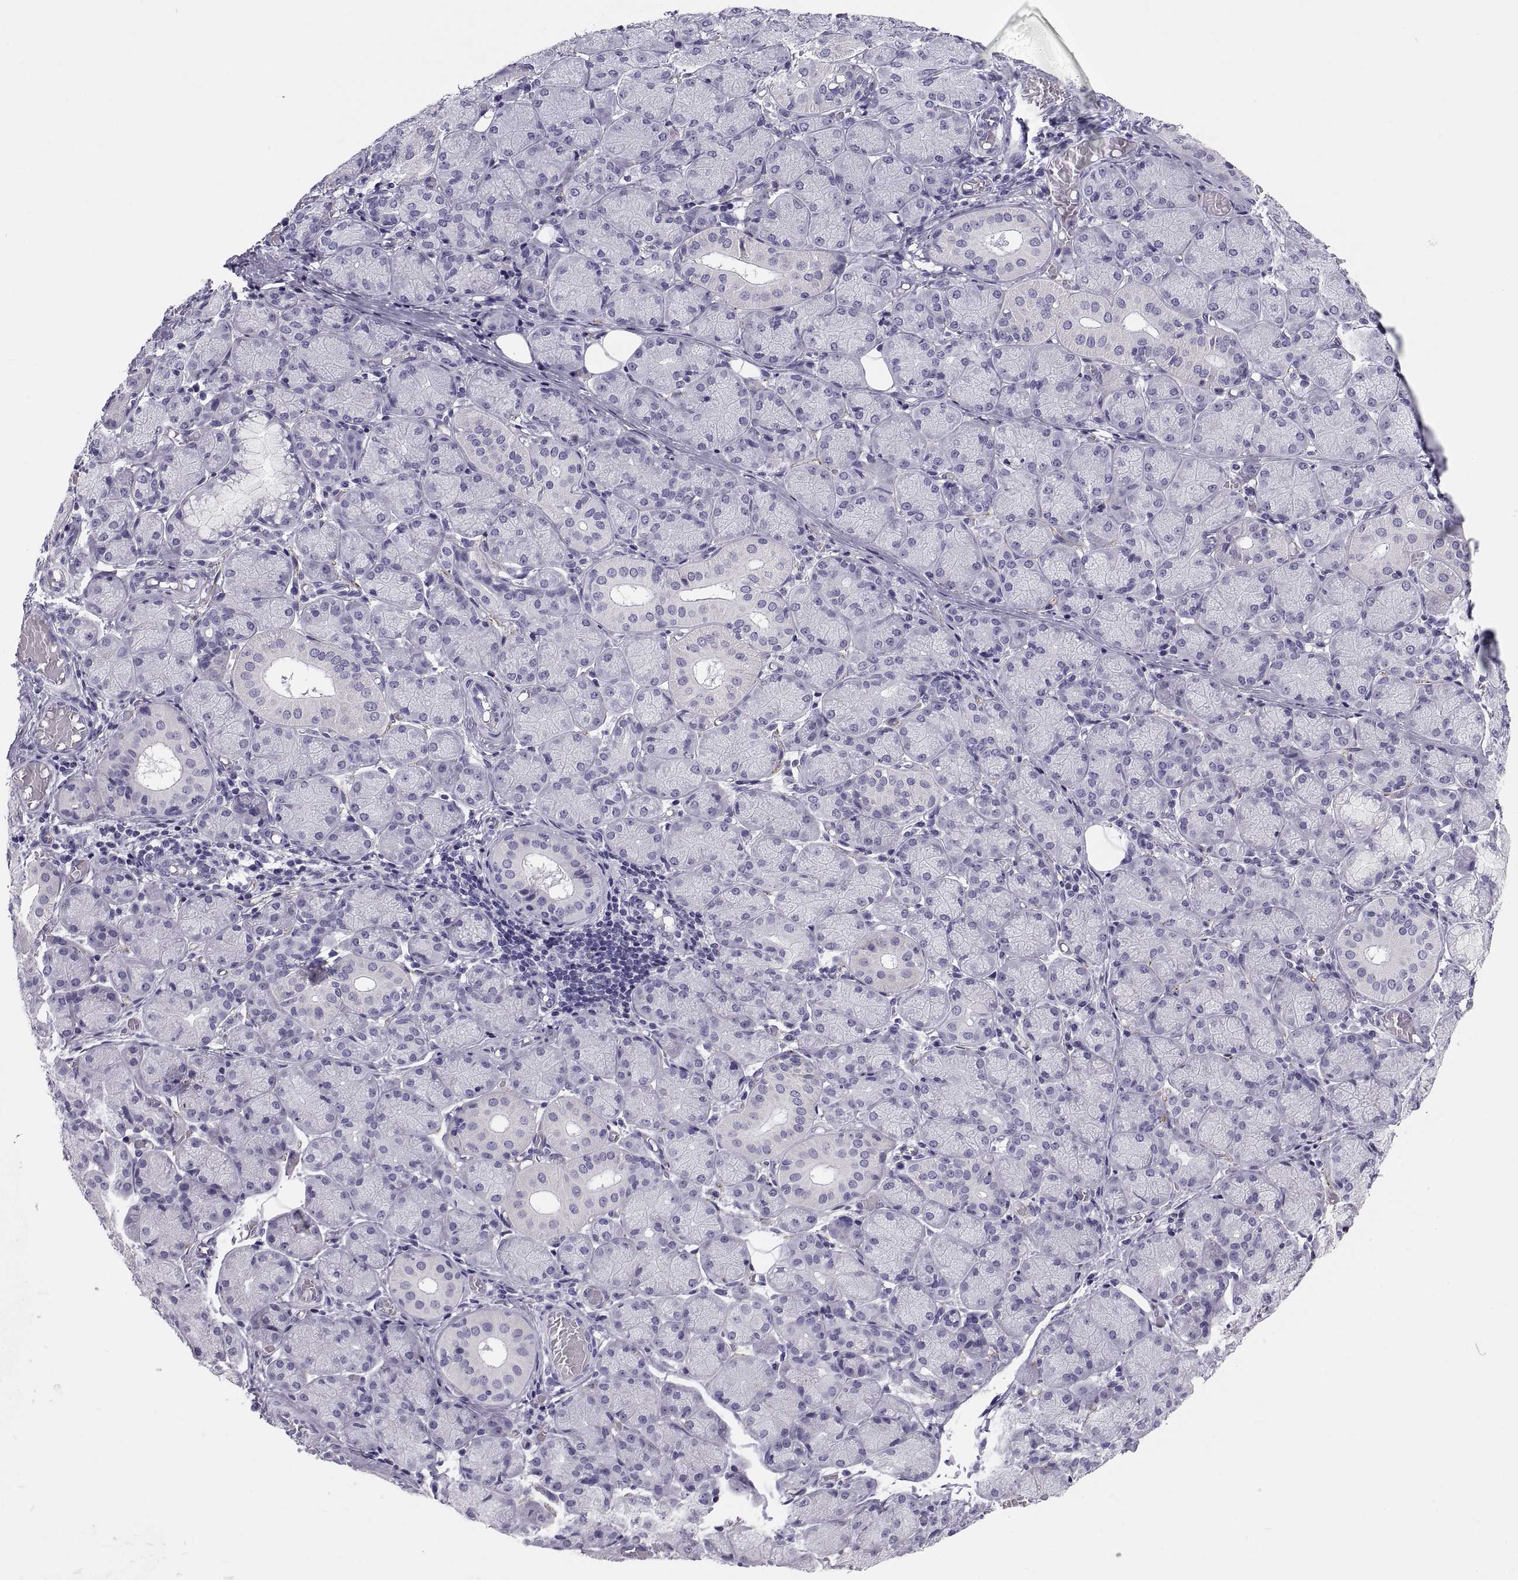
{"staining": {"intensity": "negative", "quantity": "none", "location": "none"}, "tissue": "salivary gland", "cell_type": "Glandular cells", "image_type": "normal", "snomed": [{"axis": "morphology", "description": "Normal tissue, NOS"}, {"axis": "topography", "description": "Salivary gland"}, {"axis": "topography", "description": "Peripheral nerve tissue"}], "caption": "The image exhibits no staining of glandular cells in benign salivary gland. (Stains: DAB (3,3'-diaminobenzidine) immunohistochemistry (IHC) with hematoxylin counter stain, Microscopy: brightfield microscopy at high magnification).", "gene": "DEFB129", "patient": {"sex": "female", "age": 24}}